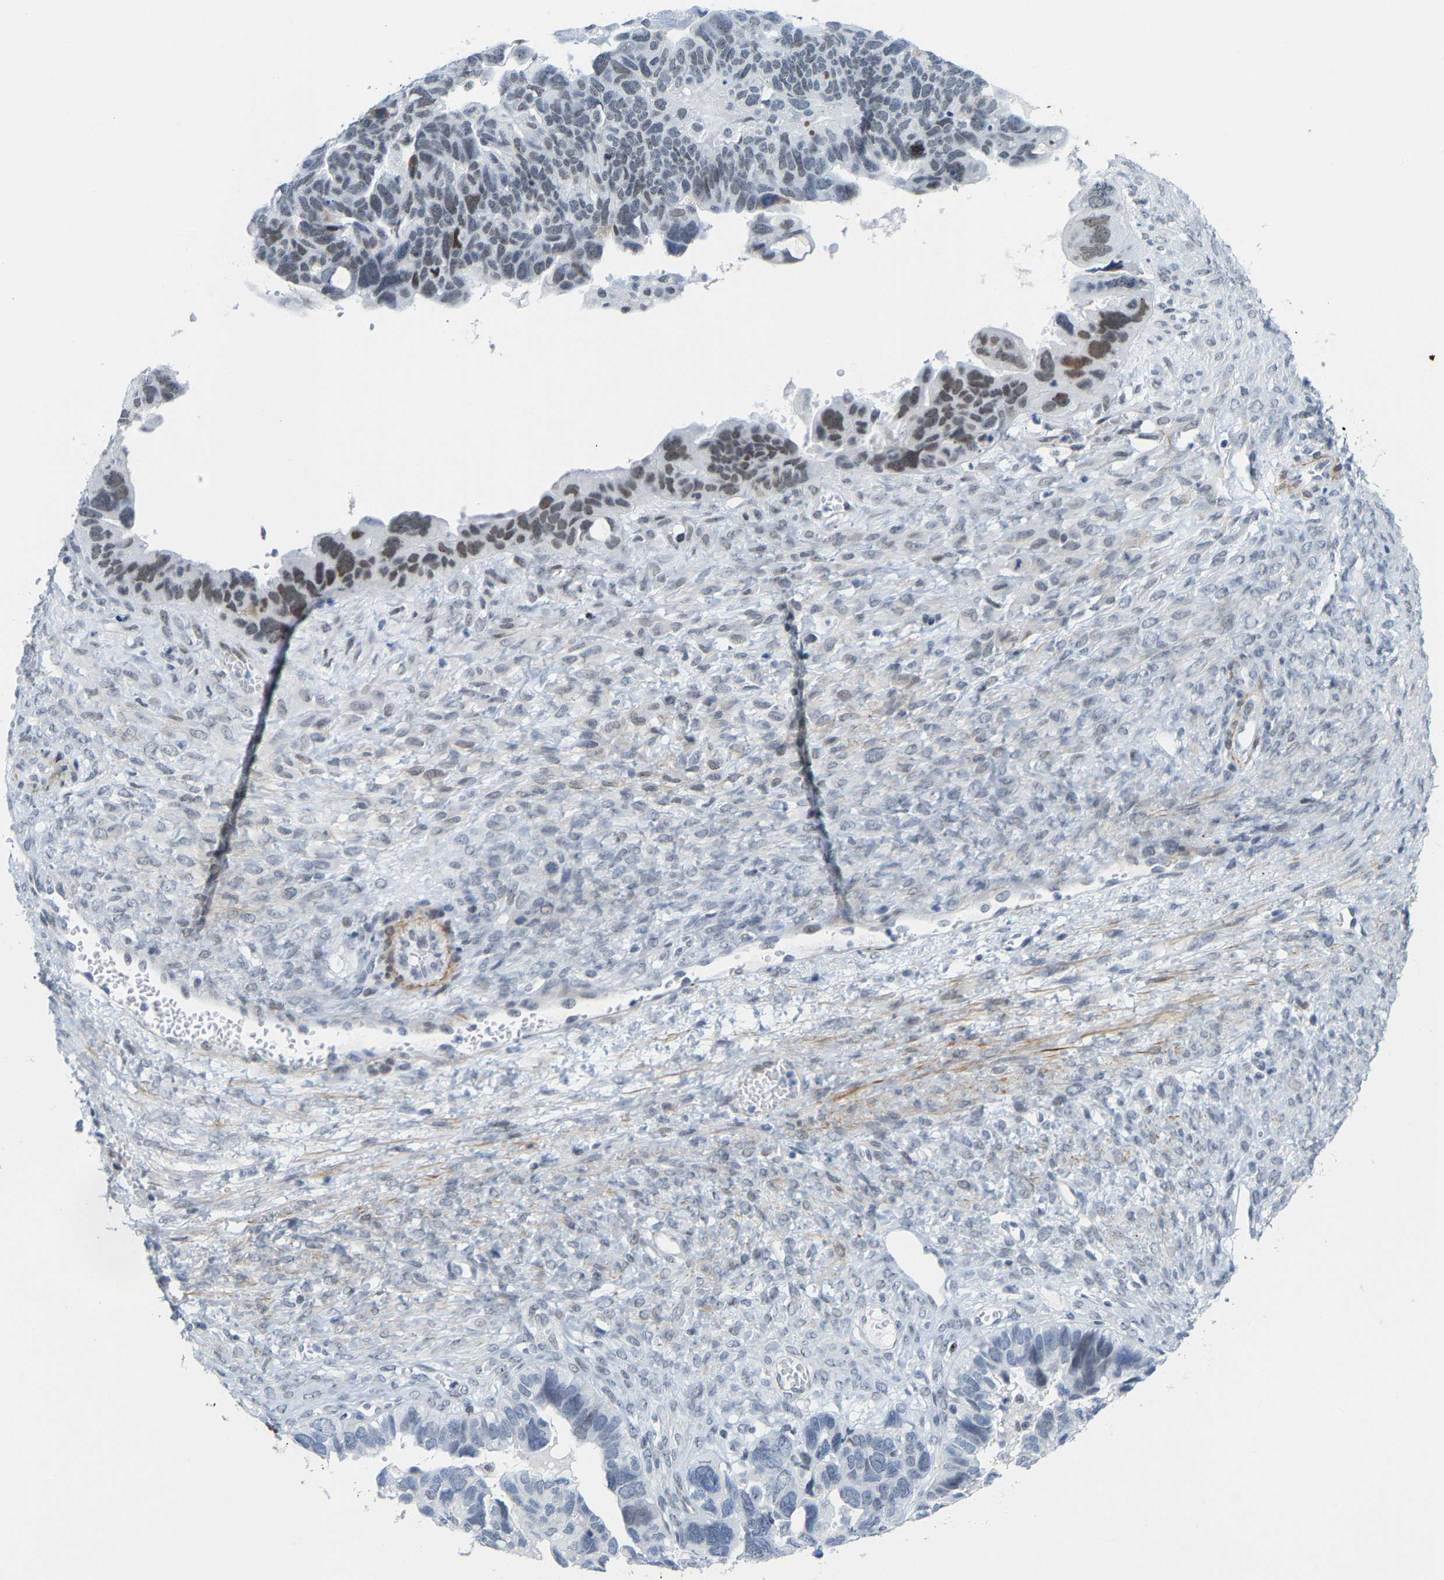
{"staining": {"intensity": "moderate", "quantity": "25%-75%", "location": "nuclear"}, "tissue": "ovarian cancer", "cell_type": "Tumor cells", "image_type": "cancer", "snomed": [{"axis": "morphology", "description": "Cystadenocarcinoma, serous, NOS"}, {"axis": "topography", "description": "Ovary"}], "caption": "Immunohistochemical staining of serous cystadenocarcinoma (ovarian) exhibits medium levels of moderate nuclear staining in approximately 25%-75% of tumor cells.", "gene": "FAM180A", "patient": {"sex": "female", "age": 79}}